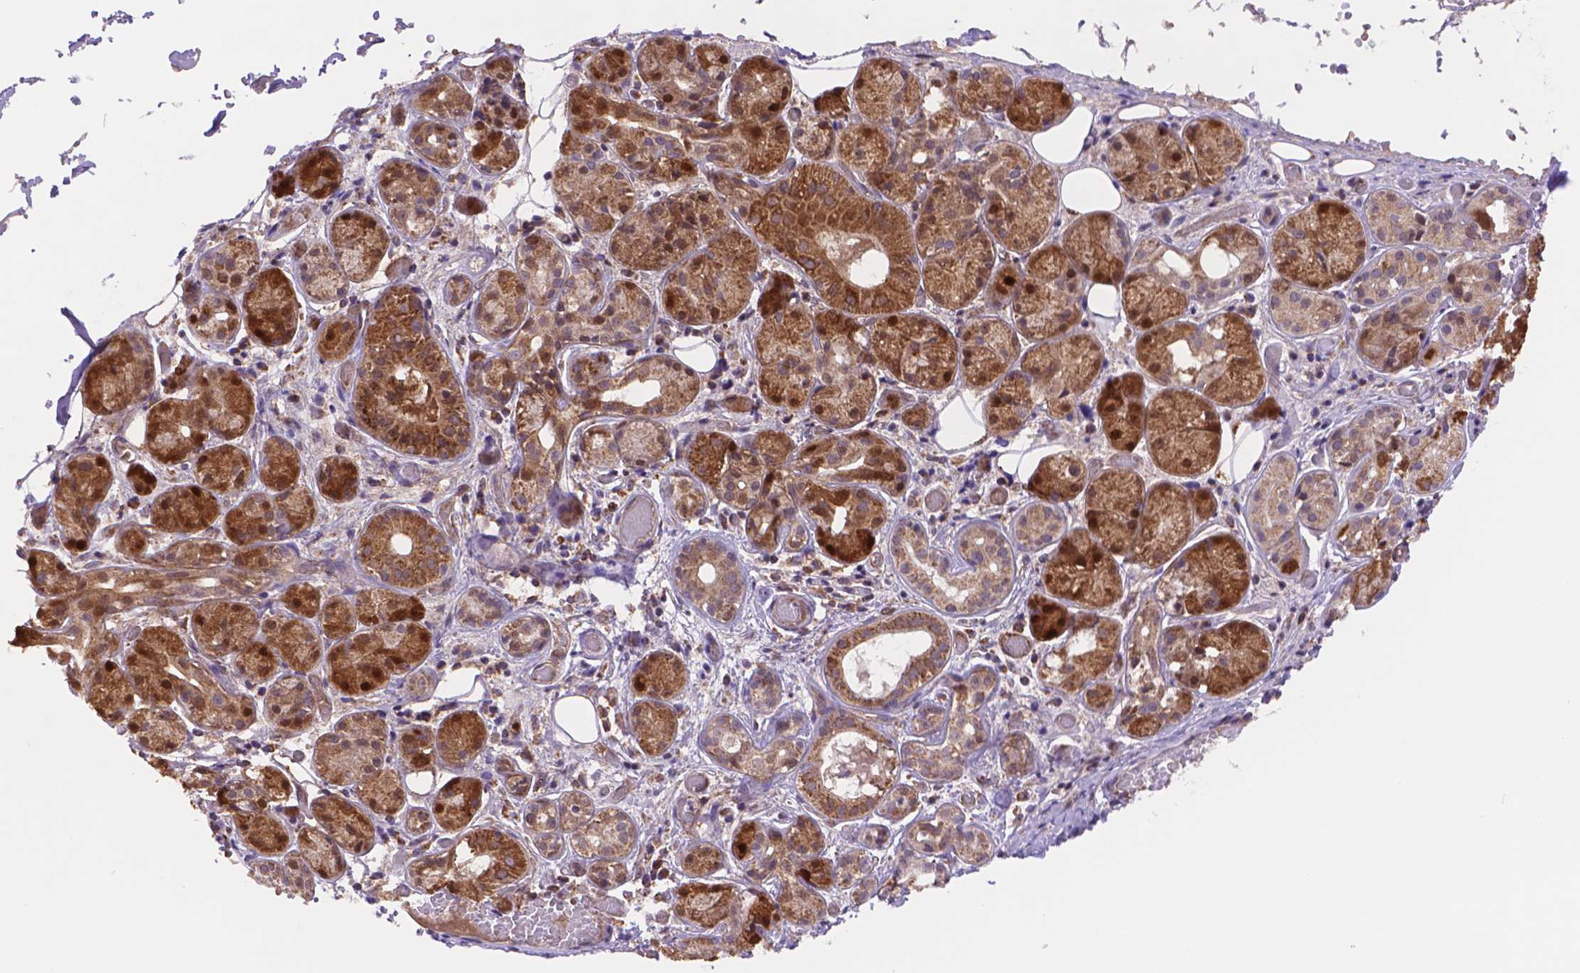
{"staining": {"intensity": "strong", "quantity": ">75%", "location": "cytoplasmic/membranous"}, "tissue": "salivary gland", "cell_type": "Glandular cells", "image_type": "normal", "snomed": [{"axis": "morphology", "description": "Normal tissue, NOS"}, {"axis": "topography", "description": "Salivary gland"}, {"axis": "topography", "description": "Peripheral nerve tissue"}], "caption": "Immunohistochemical staining of benign salivary gland reveals high levels of strong cytoplasmic/membranous expression in about >75% of glandular cells. The staining was performed using DAB, with brown indicating positive protein expression. Nuclei are stained blue with hematoxylin.", "gene": "CYYR1", "patient": {"sex": "male", "age": 71}}